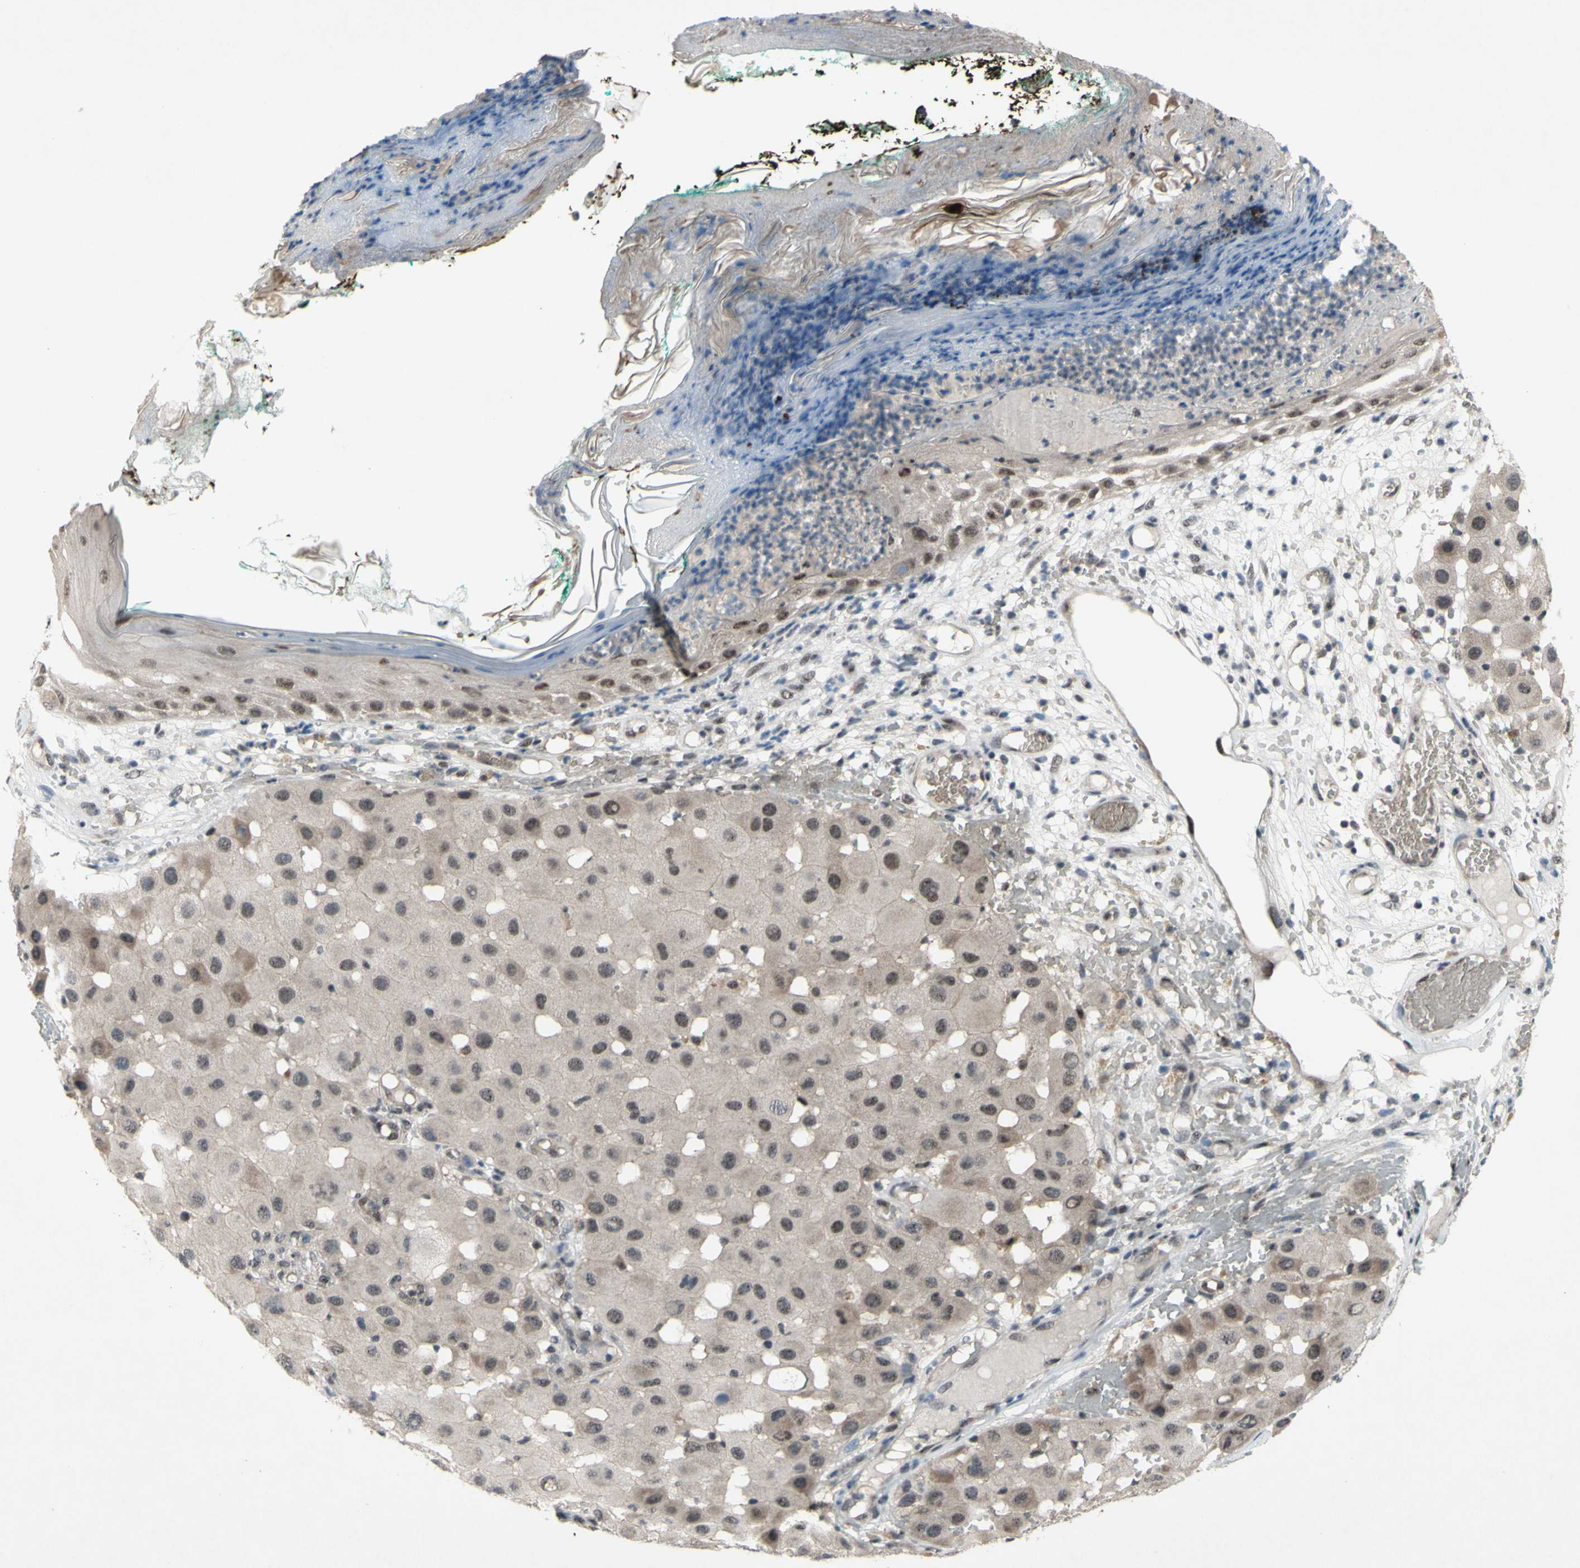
{"staining": {"intensity": "weak", "quantity": ">75%", "location": "cytoplasmic/membranous,nuclear"}, "tissue": "melanoma", "cell_type": "Tumor cells", "image_type": "cancer", "snomed": [{"axis": "morphology", "description": "Malignant melanoma, NOS"}, {"axis": "topography", "description": "Skin"}], "caption": "Protein analysis of malignant melanoma tissue exhibits weak cytoplasmic/membranous and nuclear positivity in about >75% of tumor cells.", "gene": "TRDMT1", "patient": {"sex": "female", "age": 81}}